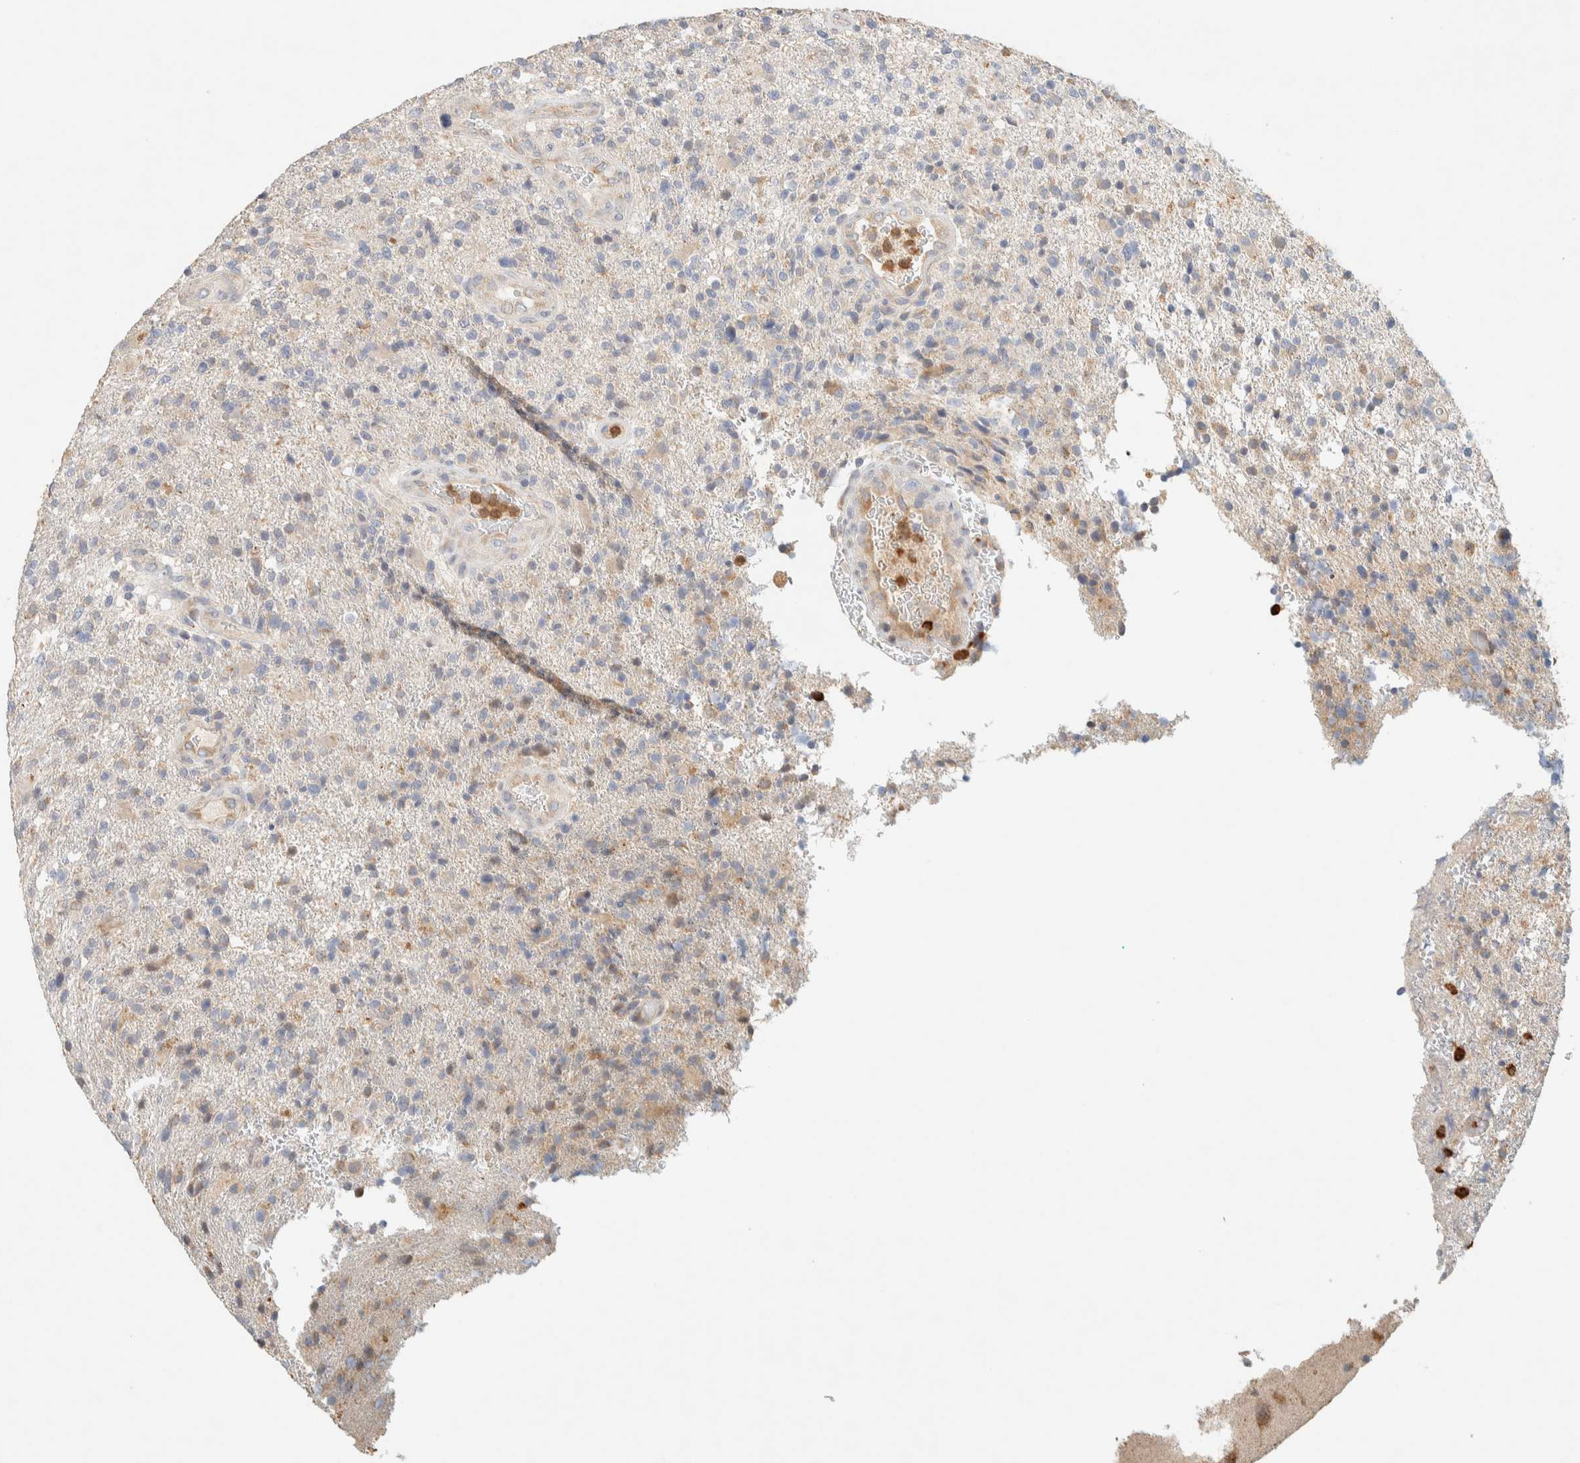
{"staining": {"intensity": "weak", "quantity": "<25%", "location": "cytoplasmic/membranous"}, "tissue": "glioma", "cell_type": "Tumor cells", "image_type": "cancer", "snomed": [{"axis": "morphology", "description": "Glioma, malignant, High grade"}, {"axis": "topography", "description": "Brain"}], "caption": "IHC micrograph of neoplastic tissue: malignant glioma (high-grade) stained with DAB (3,3'-diaminobenzidine) displays no significant protein staining in tumor cells.", "gene": "TTC3", "patient": {"sex": "male", "age": 72}}